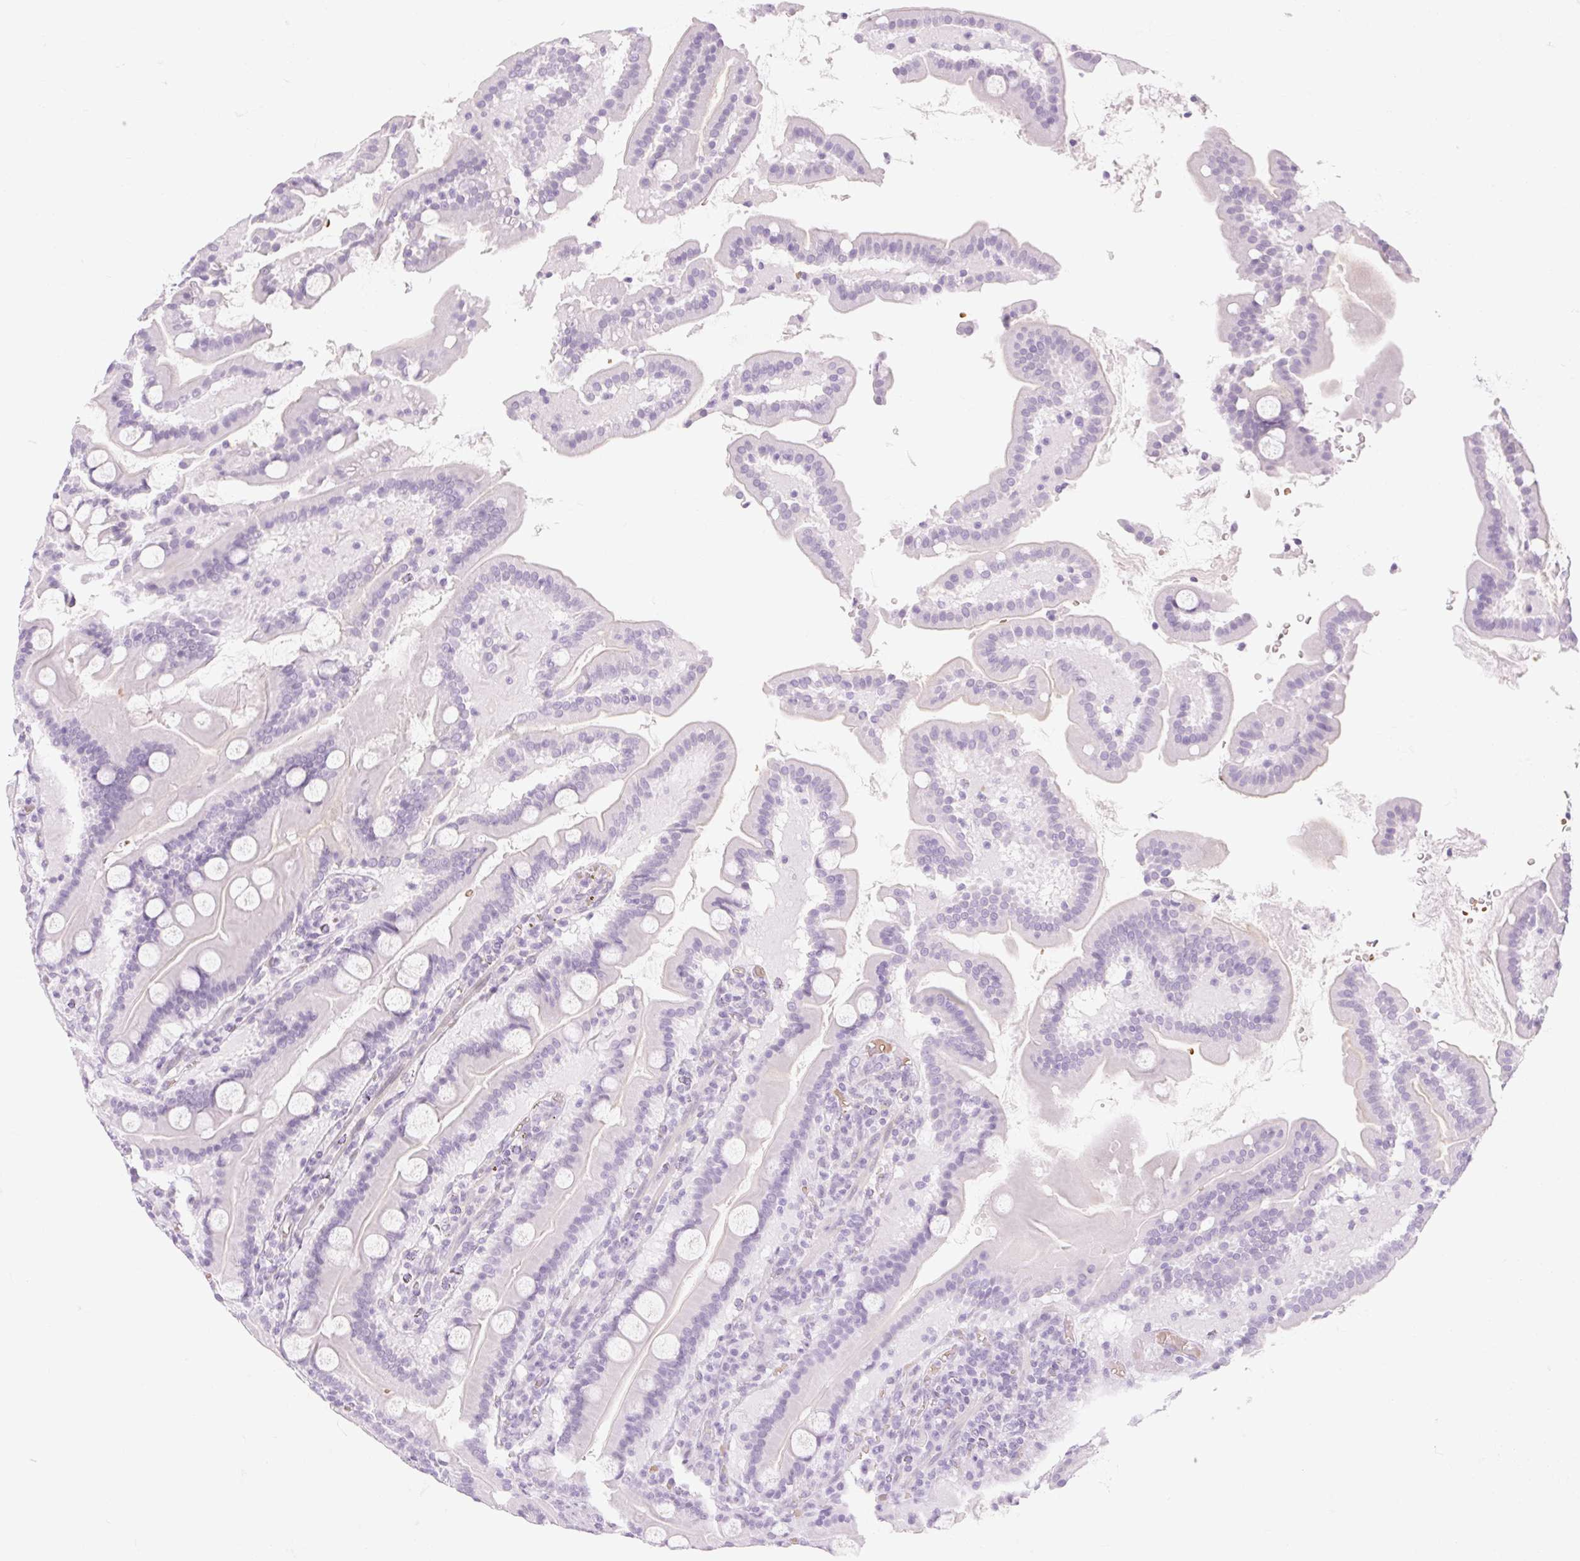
{"staining": {"intensity": "negative", "quantity": "none", "location": "none"}, "tissue": "duodenum", "cell_type": "Glandular cells", "image_type": "normal", "snomed": [{"axis": "morphology", "description": "Normal tissue, NOS"}, {"axis": "topography", "description": "Duodenum"}], "caption": "A photomicrograph of human duodenum is negative for staining in glandular cells. (Stains: DAB IHC with hematoxylin counter stain, Microscopy: brightfield microscopy at high magnification).", "gene": "TAF1L", "patient": {"sex": "male", "age": 55}}